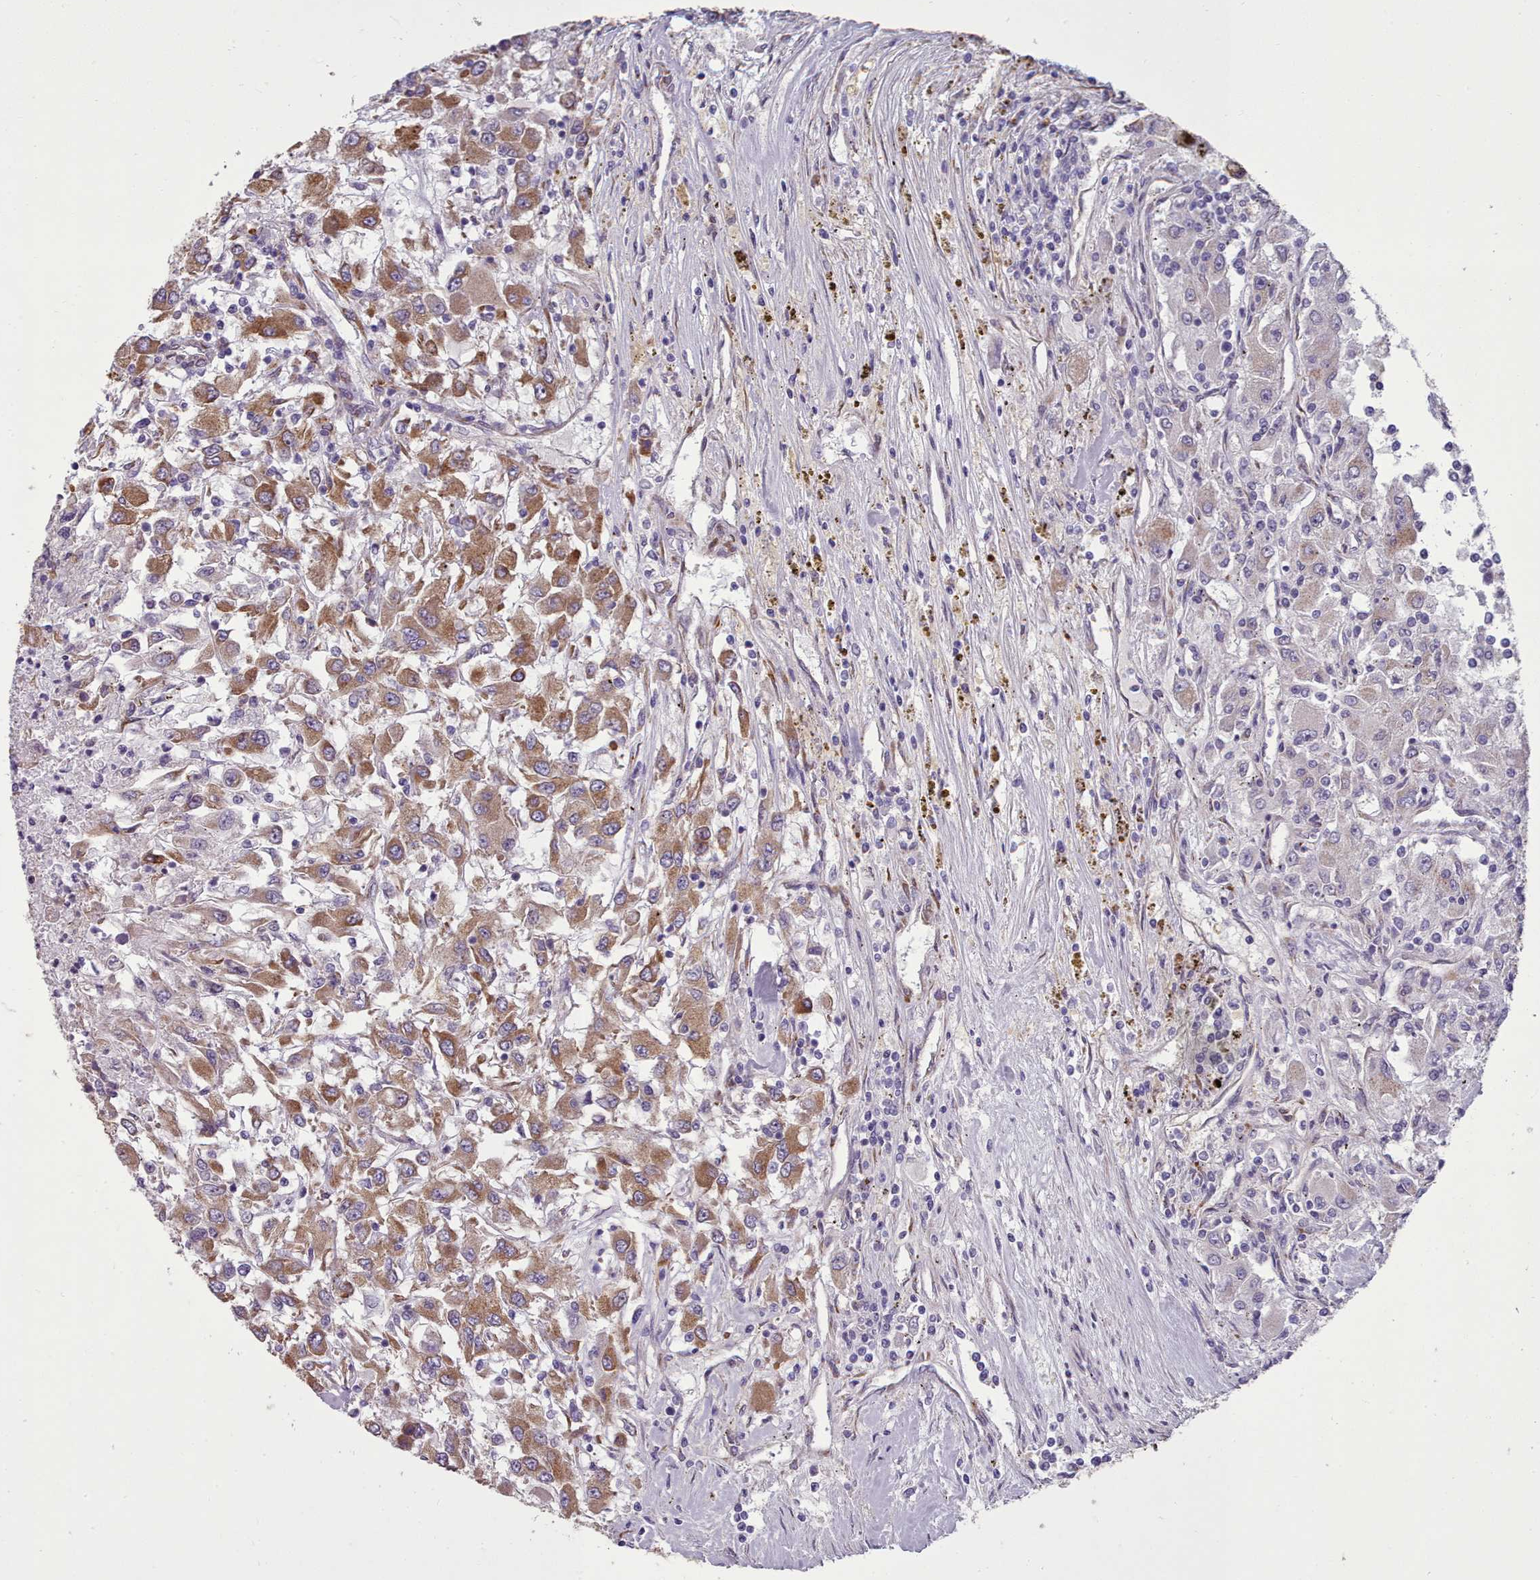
{"staining": {"intensity": "moderate", "quantity": "25%-75%", "location": "cytoplasmic/membranous"}, "tissue": "renal cancer", "cell_type": "Tumor cells", "image_type": "cancer", "snomed": [{"axis": "morphology", "description": "Adenocarcinoma, NOS"}, {"axis": "topography", "description": "Kidney"}], "caption": "A medium amount of moderate cytoplasmic/membranous positivity is seen in about 25%-75% of tumor cells in renal cancer (adenocarcinoma) tissue.", "gene": "FKBP10", "patient": {"sex": "female", "age": 67}}